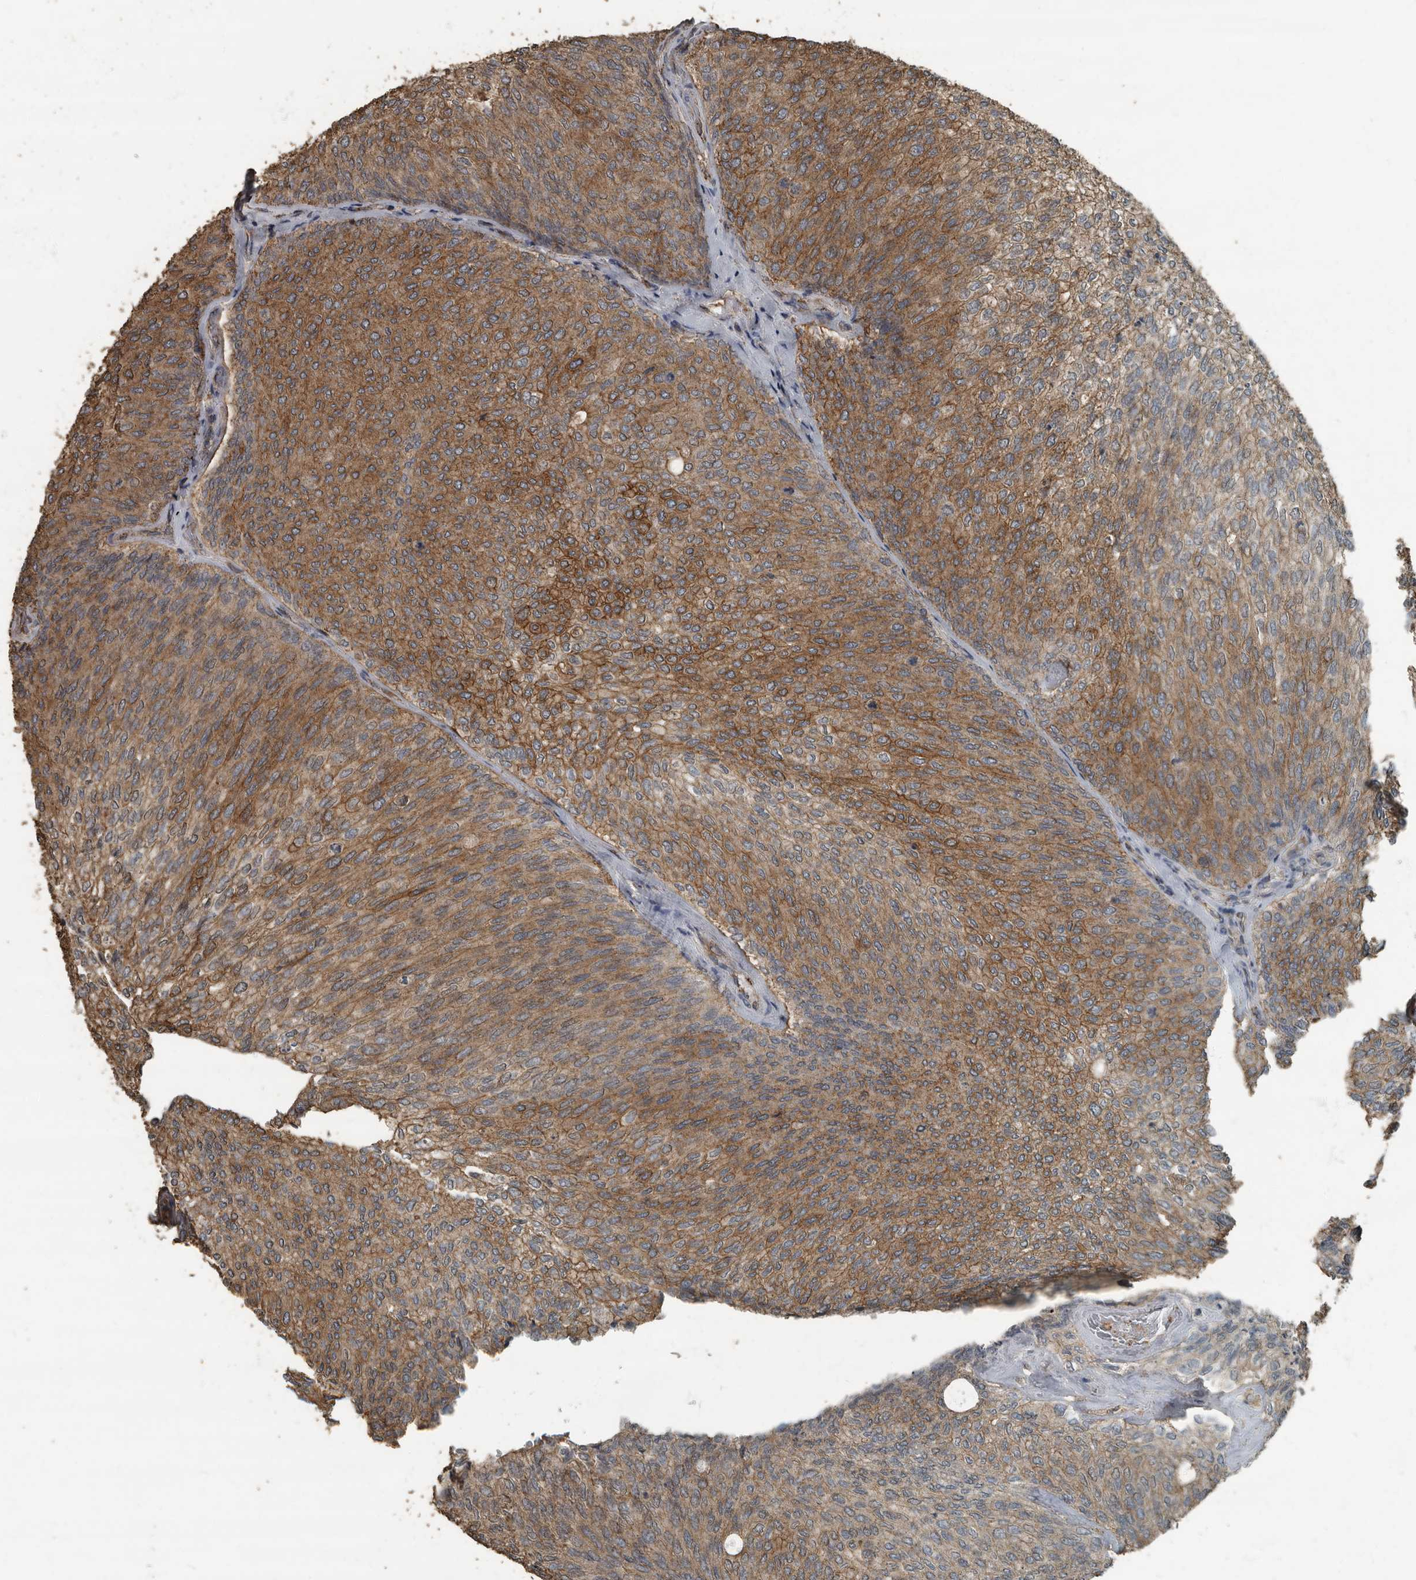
{"staining": {"intensity": "moderate", "quantity": ">75%", "location": "cytoplasmic/membranous"}, "tissue": "urothelial cancer", "cell_type": "Tumor cells", "image_type": "cancer", "snomed": [{"axis": "morphology", "description": "Urothelial carcinoma, Low grade"}, {"axis": "topography", "description": "Urinary bladder"}], "caption": "Immunohistochemical staining of urothelial cancer reveals moderate cytoplasmic/membranous protein expression in about >75% of tumor cells. (brown staining indicates protein expression, while blue staining denotes nuclei).", "gene": "IL15RA", "patient": {"sex": "female", "age": 79}}